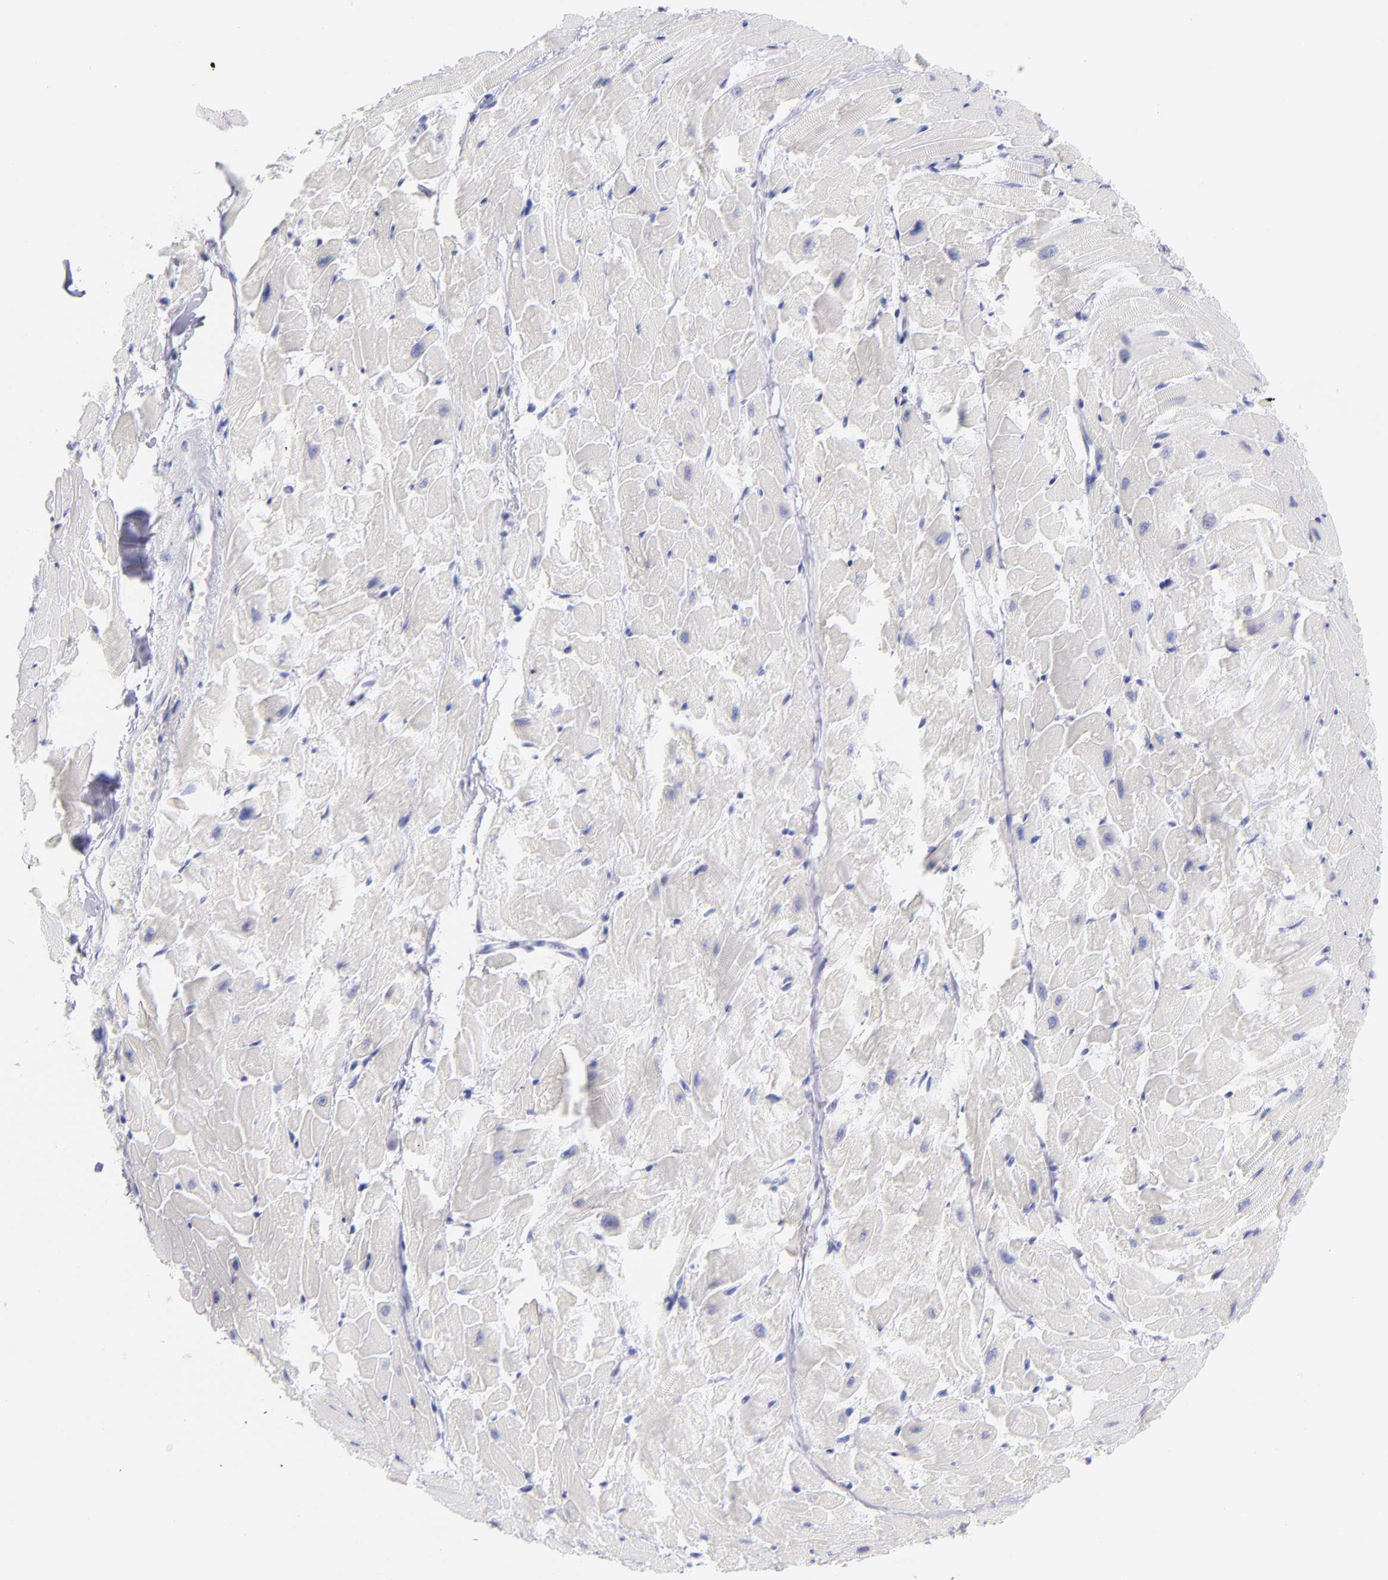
{"staining": {"intensity": "negative", "quantity": "none", "location": "none"}, "tissue": "heart muscle", "cell_type": "Cardiomyocytes", "image_type": "normal", "snomed": [{"axis": "morphology", "description": "Normal tissue, NOS"}, {"axis": "topography", "description": "Heart"}], "caption": "IHC of normal human heart muscle demonstrates no staining in cardiomyocytes.", "gene": "SCGN", "patient": {"sex": "female", "age": 19}}